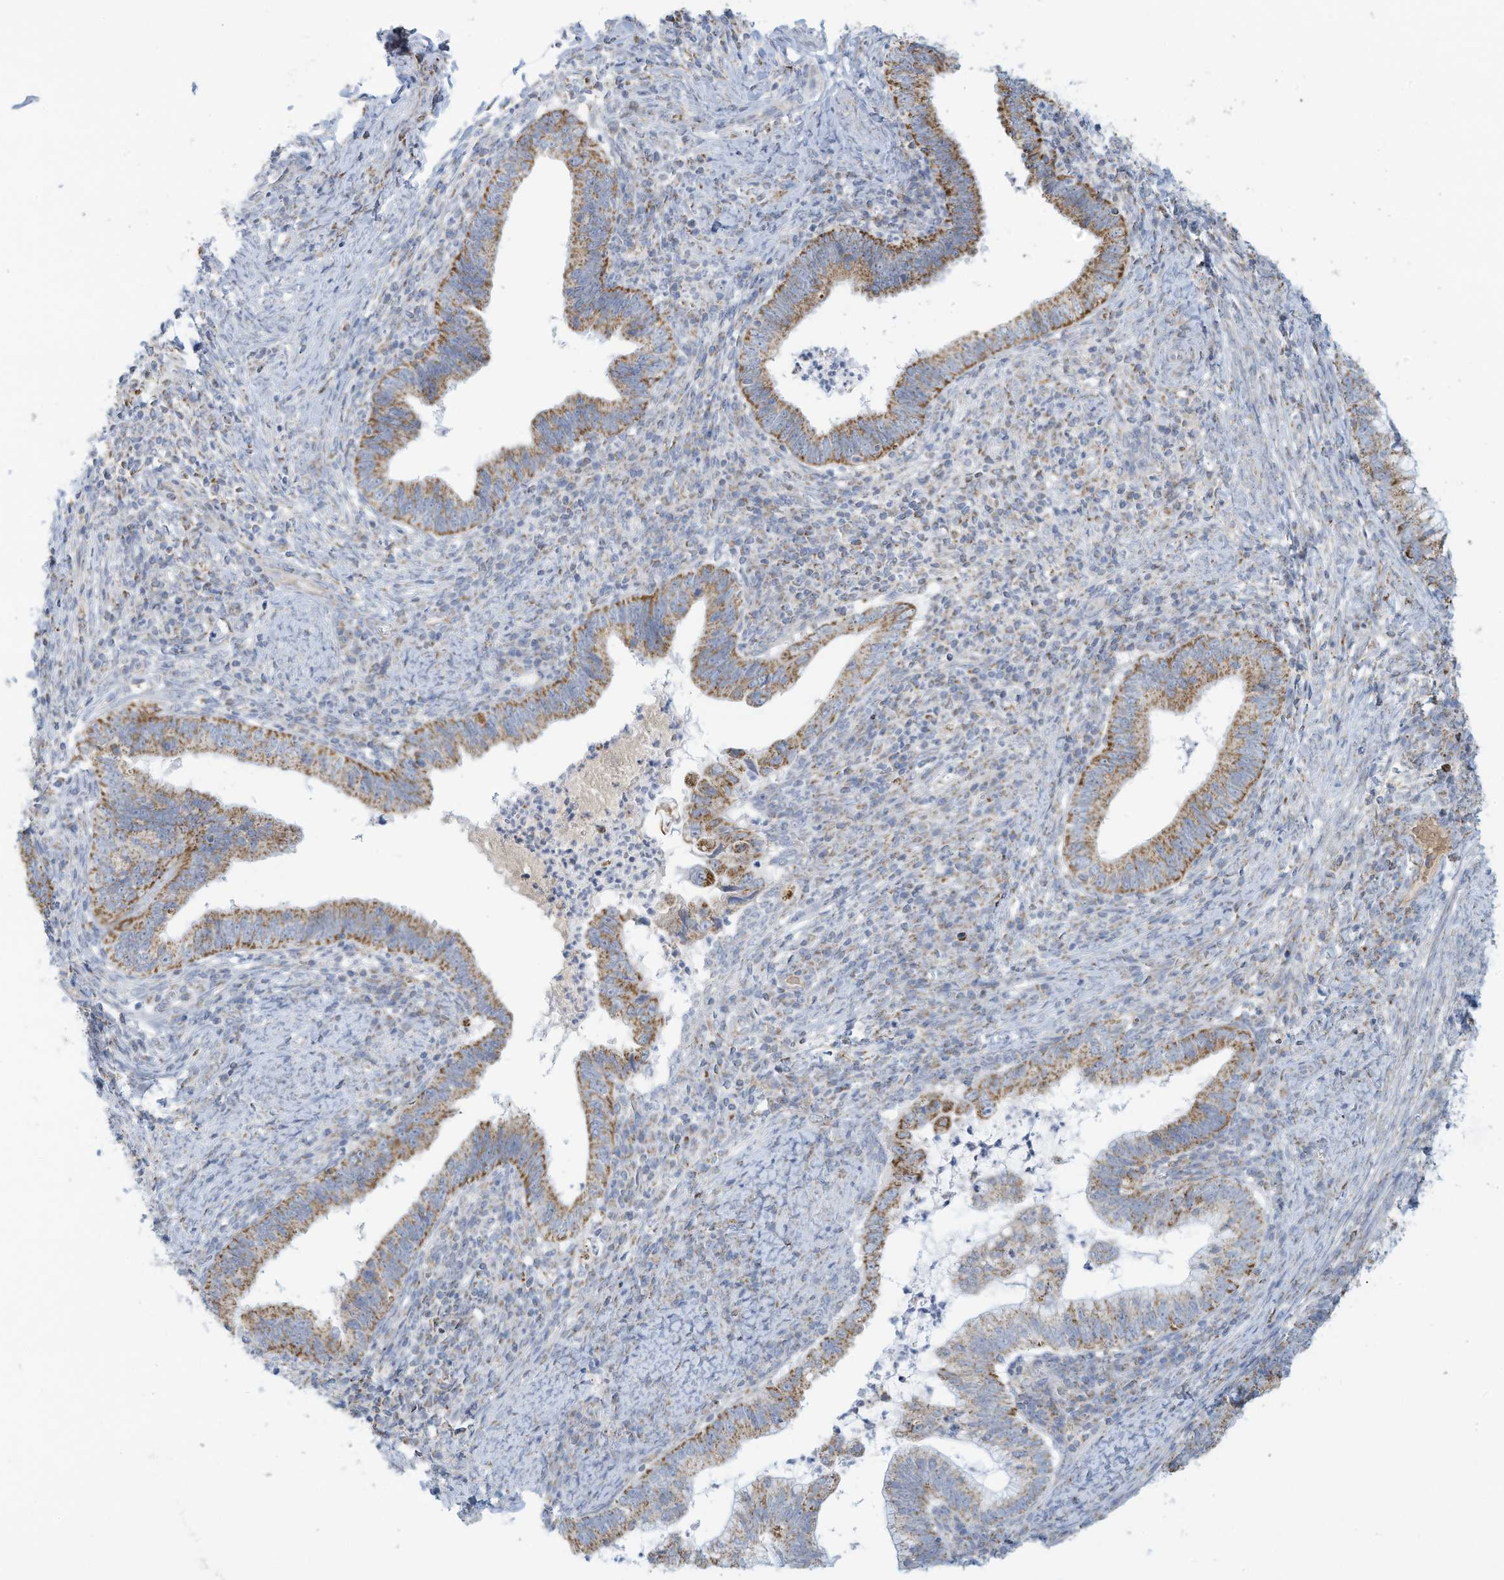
{"staining": {"intensity": "moderate", "quantity": "25%-75%", "location": "cytoplasmic/membranous"}, "tissue": "cervical cancer", "cell_type": "Tumor cells", "image_type": "cancer", "snomed": [{"axis": "morphology", "description": "Adenocarcinoma, NOS"}, {"axis": "topography", "description": "Cervix"}], "caption": "Brown immunohistochemical staining in human adenocarcinoma (cervical) exhibits moderate cytoplasmic/membranous positivity in approximately 25%-75% of tumor cells.", "gene": "NLN", "patient": {"sex": "female", "age": 36}}